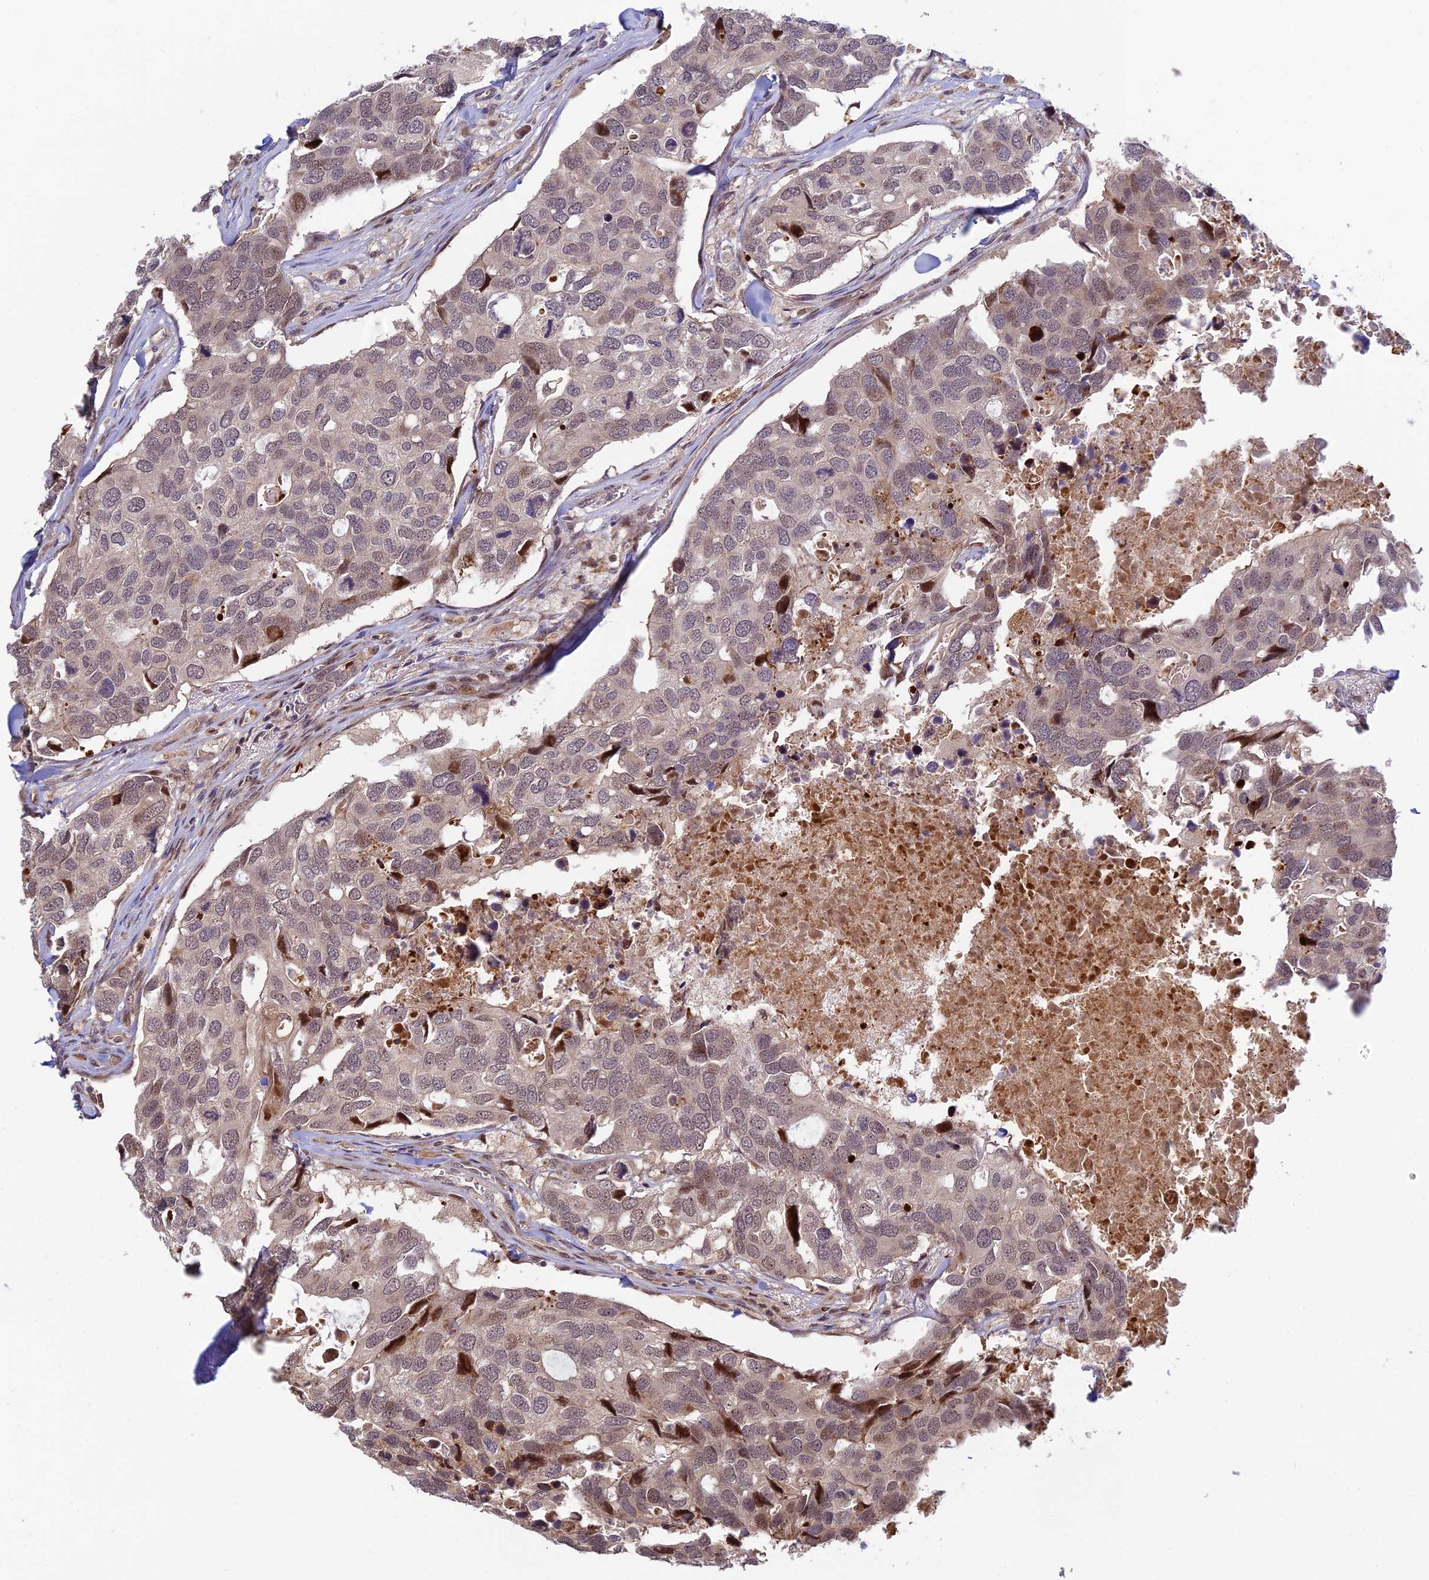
{"staining": {"intensity": "moderate", "quantity": "<25%", "location": "nuclear"}, "tissue": "breast cancer", "cell_type": "Tumor cells", "image_type": "cancer", "snomed": [{"axis": "morphology", "description": "Duct carcinoma"}, {"axis": "topography", "description": "Breast"}], "caption": "Intraductal carcinoma (breast) was stained to show a protein in brown. There is low levels of moderate nuclear staining in approximately <25% of tumor cells. (IHC, brightfield microscopy, high magnification).", "gene": "UFSP2", "patient": {"sex": "female", "age": 83}}